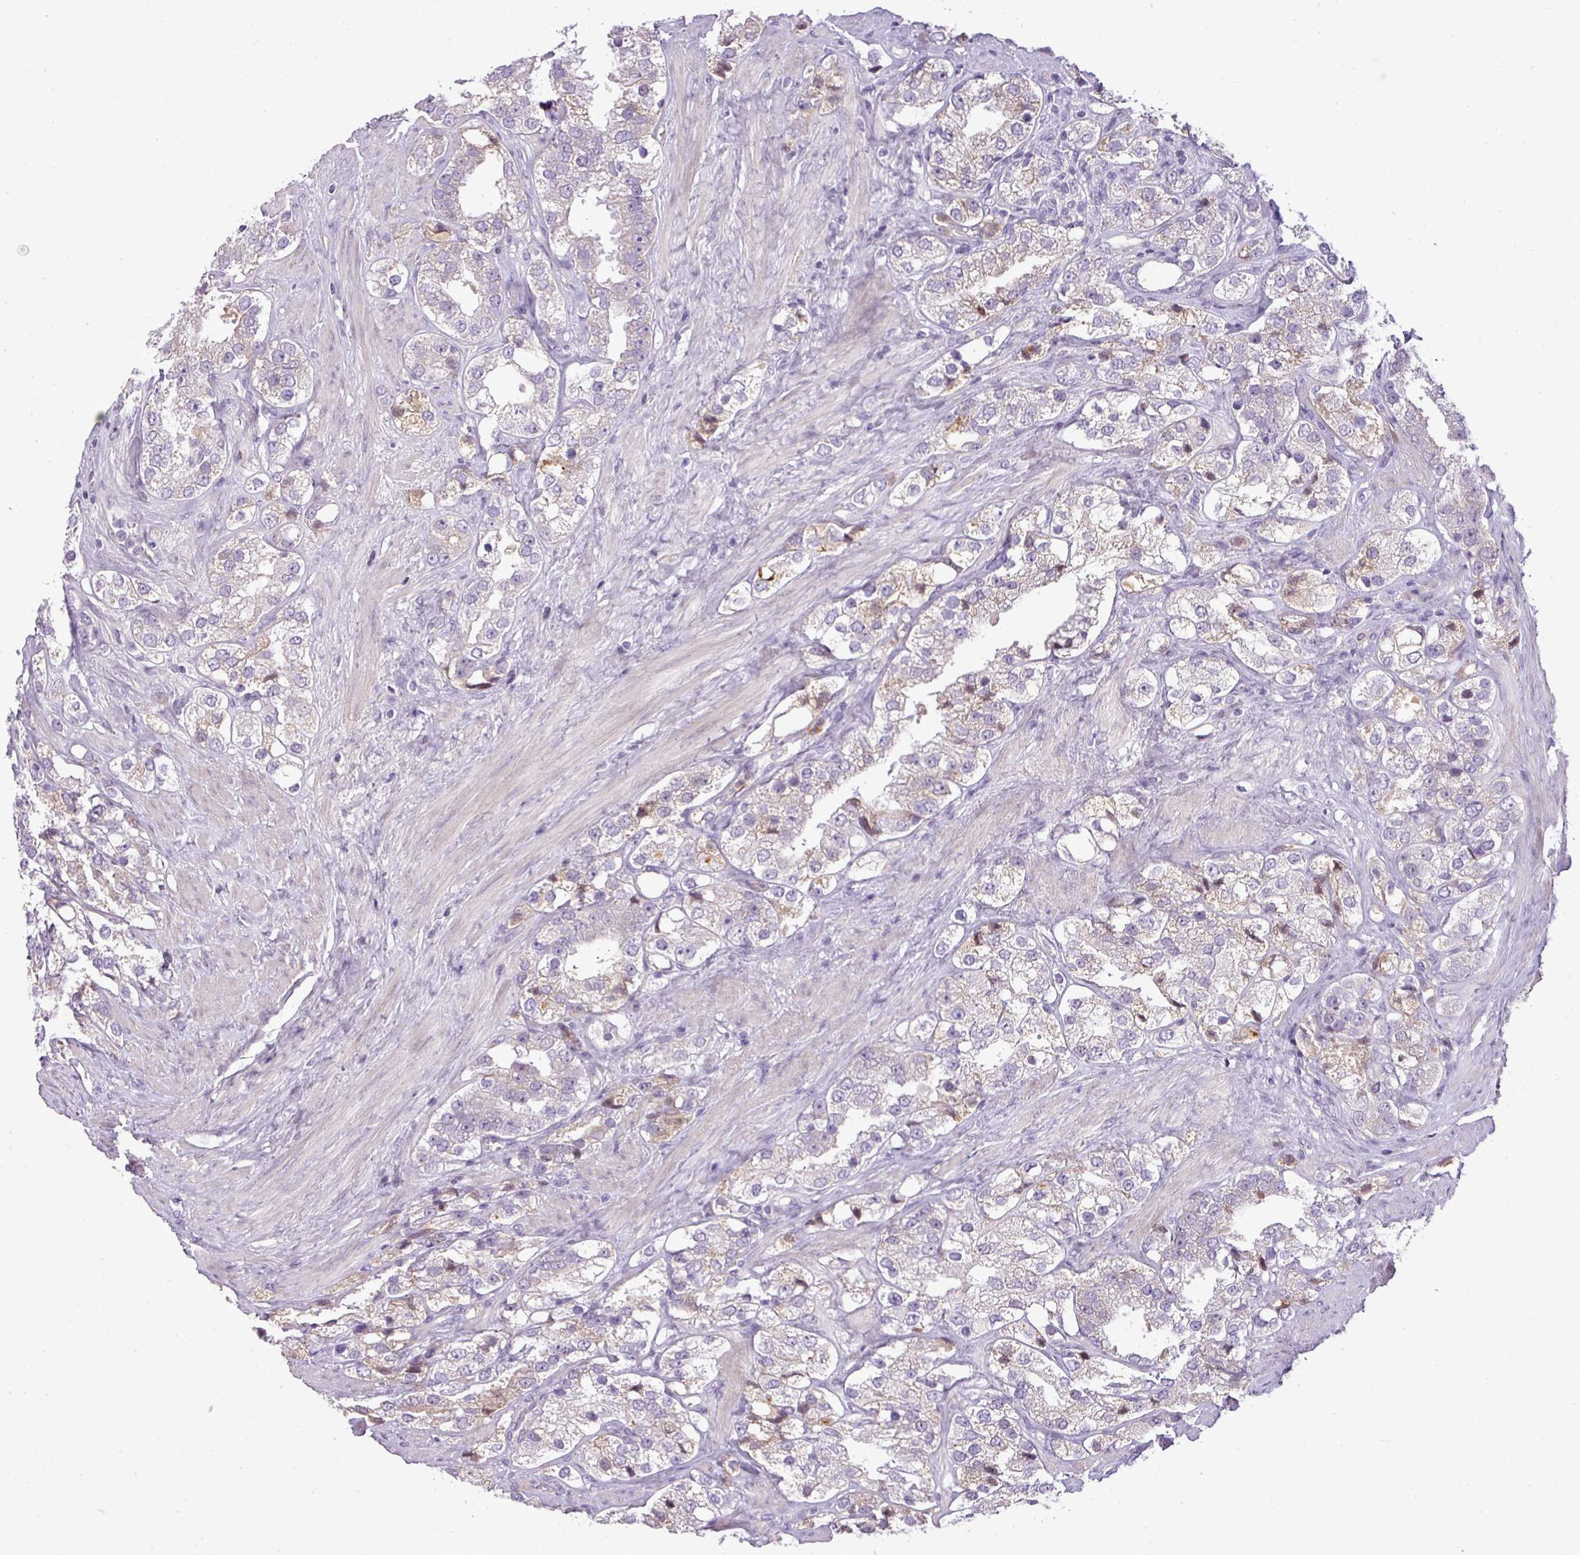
{"staining": {"intensity": "weak", "quantity": "<25%", "location": "cytoplasmic/membranous"}, "tissue": "prostate cancer", "cell_type": "Tumor cells", "image_type": "cancer", "snomed": [{"axis": "morphology", "description": "Adenocarcinoma, NOS"}, {"axis": "topography", "description": "Prostate"}], "caption": "This is a image of IHC staining of prostate cancer (adenocarcinoma), which shows no staining in tumor cells.", "gene": "C4B", "patient": {"sex": "male", "age": 79}}